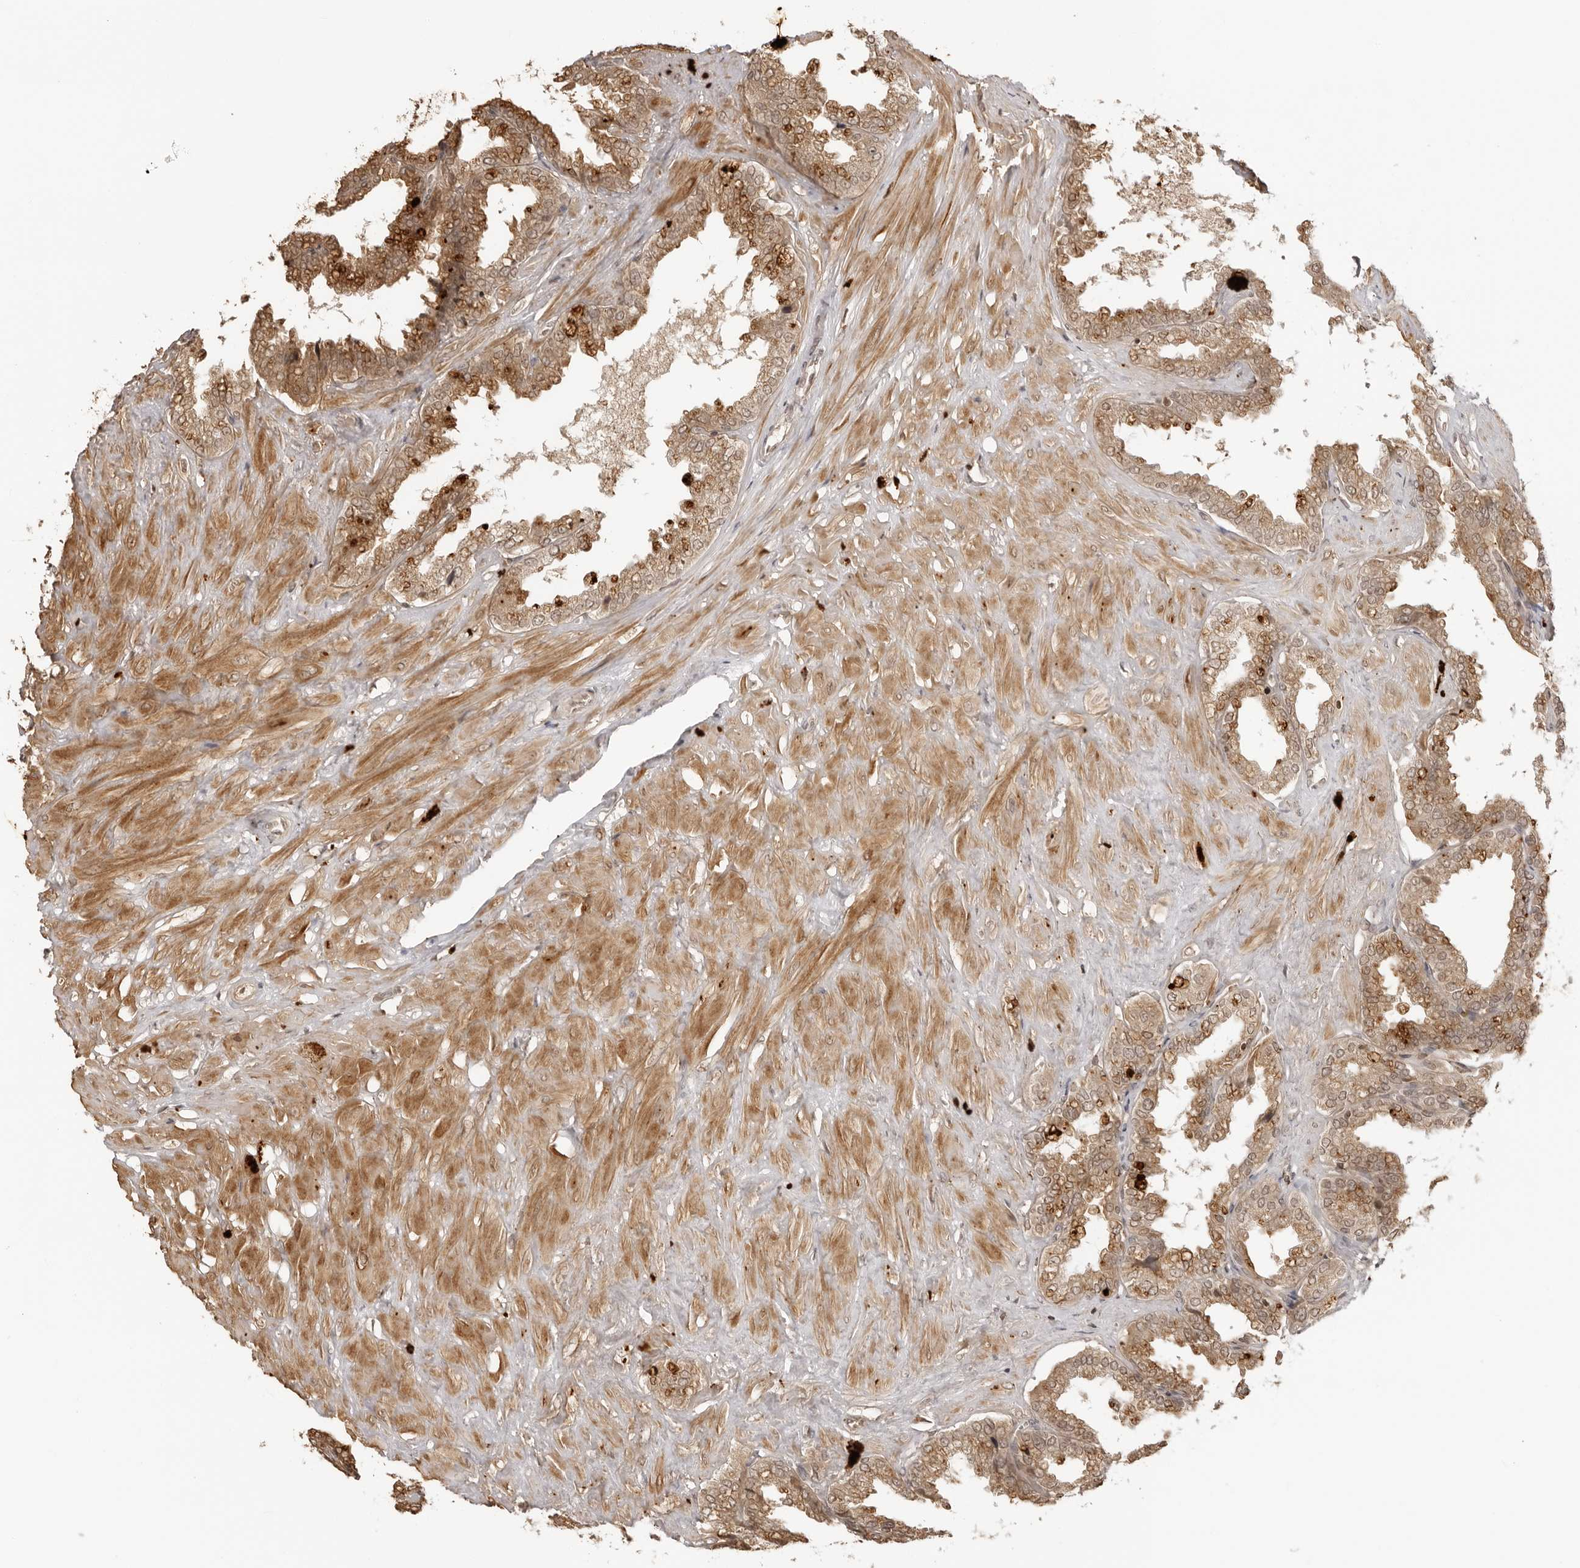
{"staining": {"intensity": "moderate", "quantity": ">75%", "location": "cytoplasmic/membranous,nuclear"}, "tissue": "seminal vesicle", "cell_type": "Glandular cells", "image_type": "normal", "snomed": [{"axis": "morphology", "description": "Normal tissue, NOS"}, {"axis": "topography", "description": "Seminal veicle"}], "caption": "Seminal vesicle stained for a protein displays moderate cytoplasmic/membranous,nuclear positivity in glandular cells. Immunohistochemistry (ihc) stains the protein in brown and the nuclei are stained blue.", "gene": "IKBKE", "patient": {"sex": "male", "age": 46}}